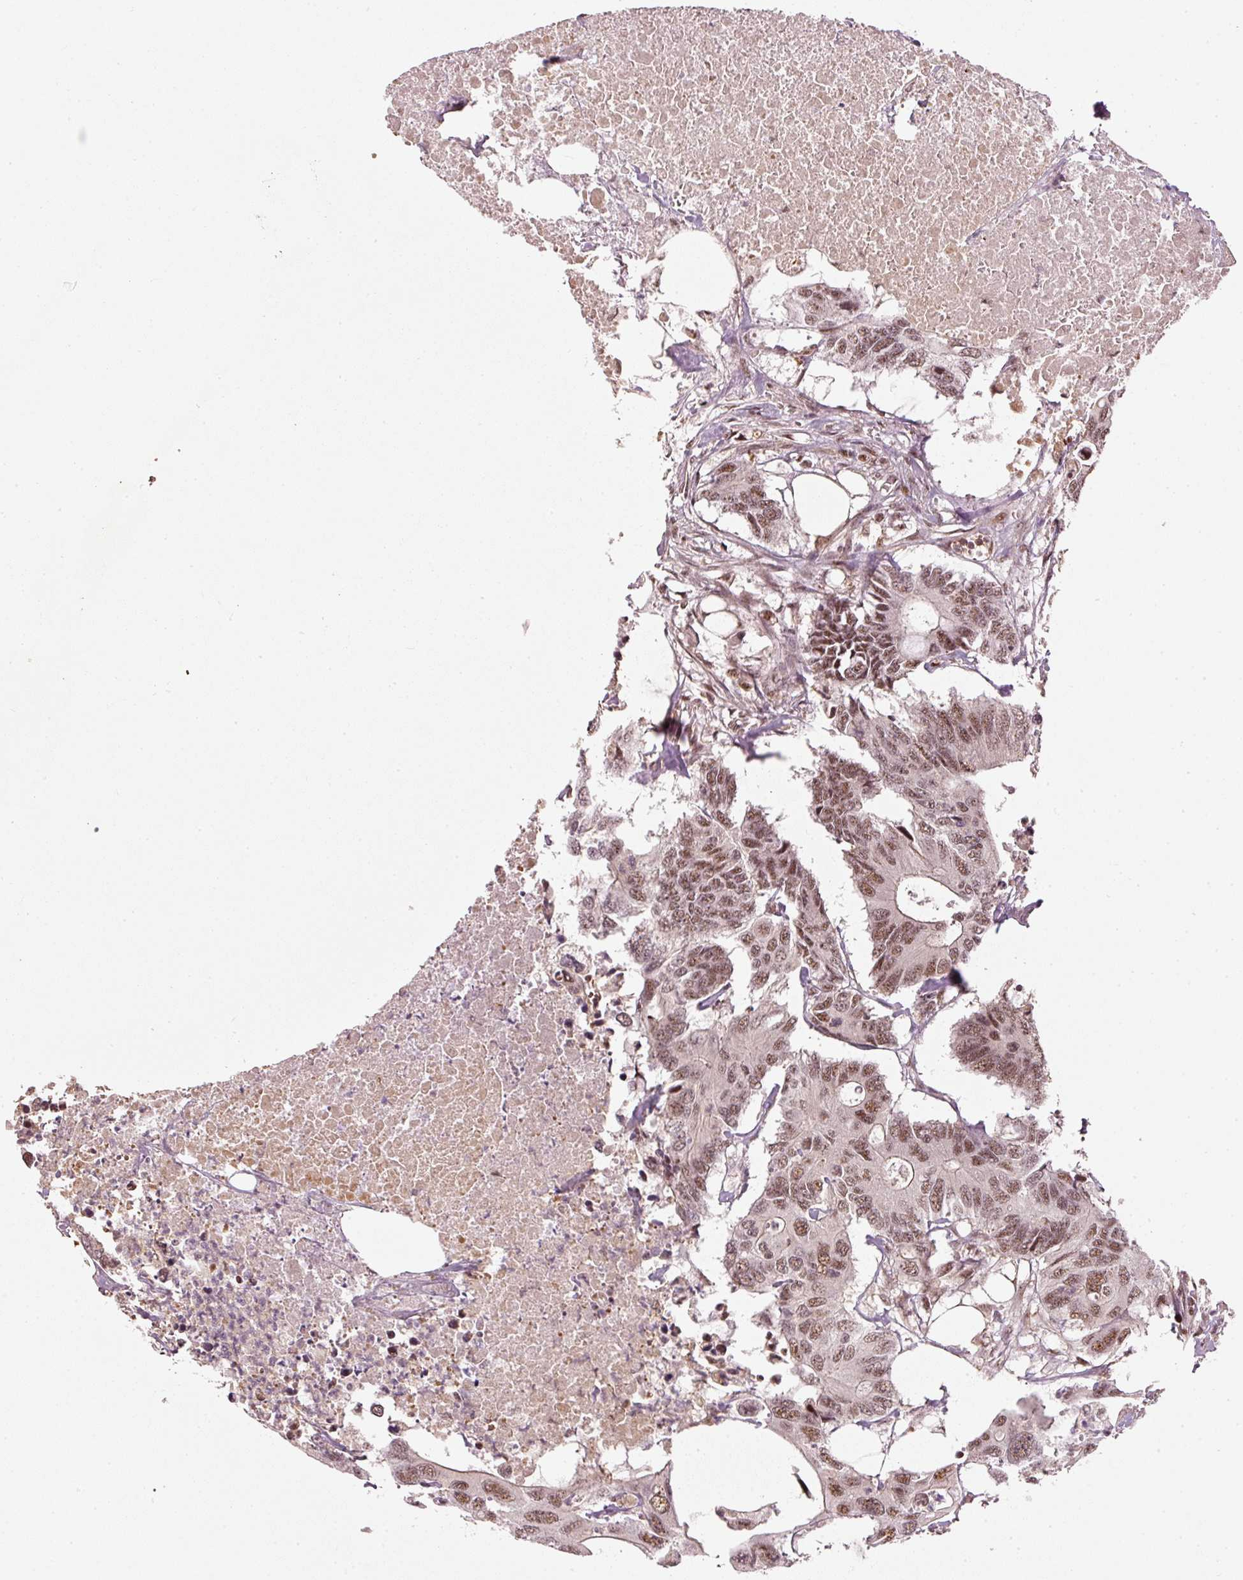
{"staining": {"intensity": "moderate", "quantity": ">75%", "location": "nuclear"}, "tissue": "colorectal cancer", "cell_type": "Tumor cells", "image_type": "cancer", "snomed": [{"axis": "morphology", "description": "Adenocarcinoma, NOS"}, {"axis": "topography", "description": "Colon"}], "caption": "High-power microscopy captured an IHC histopathology image of colorectal adenocarcinoma, revealing moderate nuclear staining in approximately >75% of tumor cells.", "gene": "THOC6", "patient": {"sex": "male", "age": 71}}